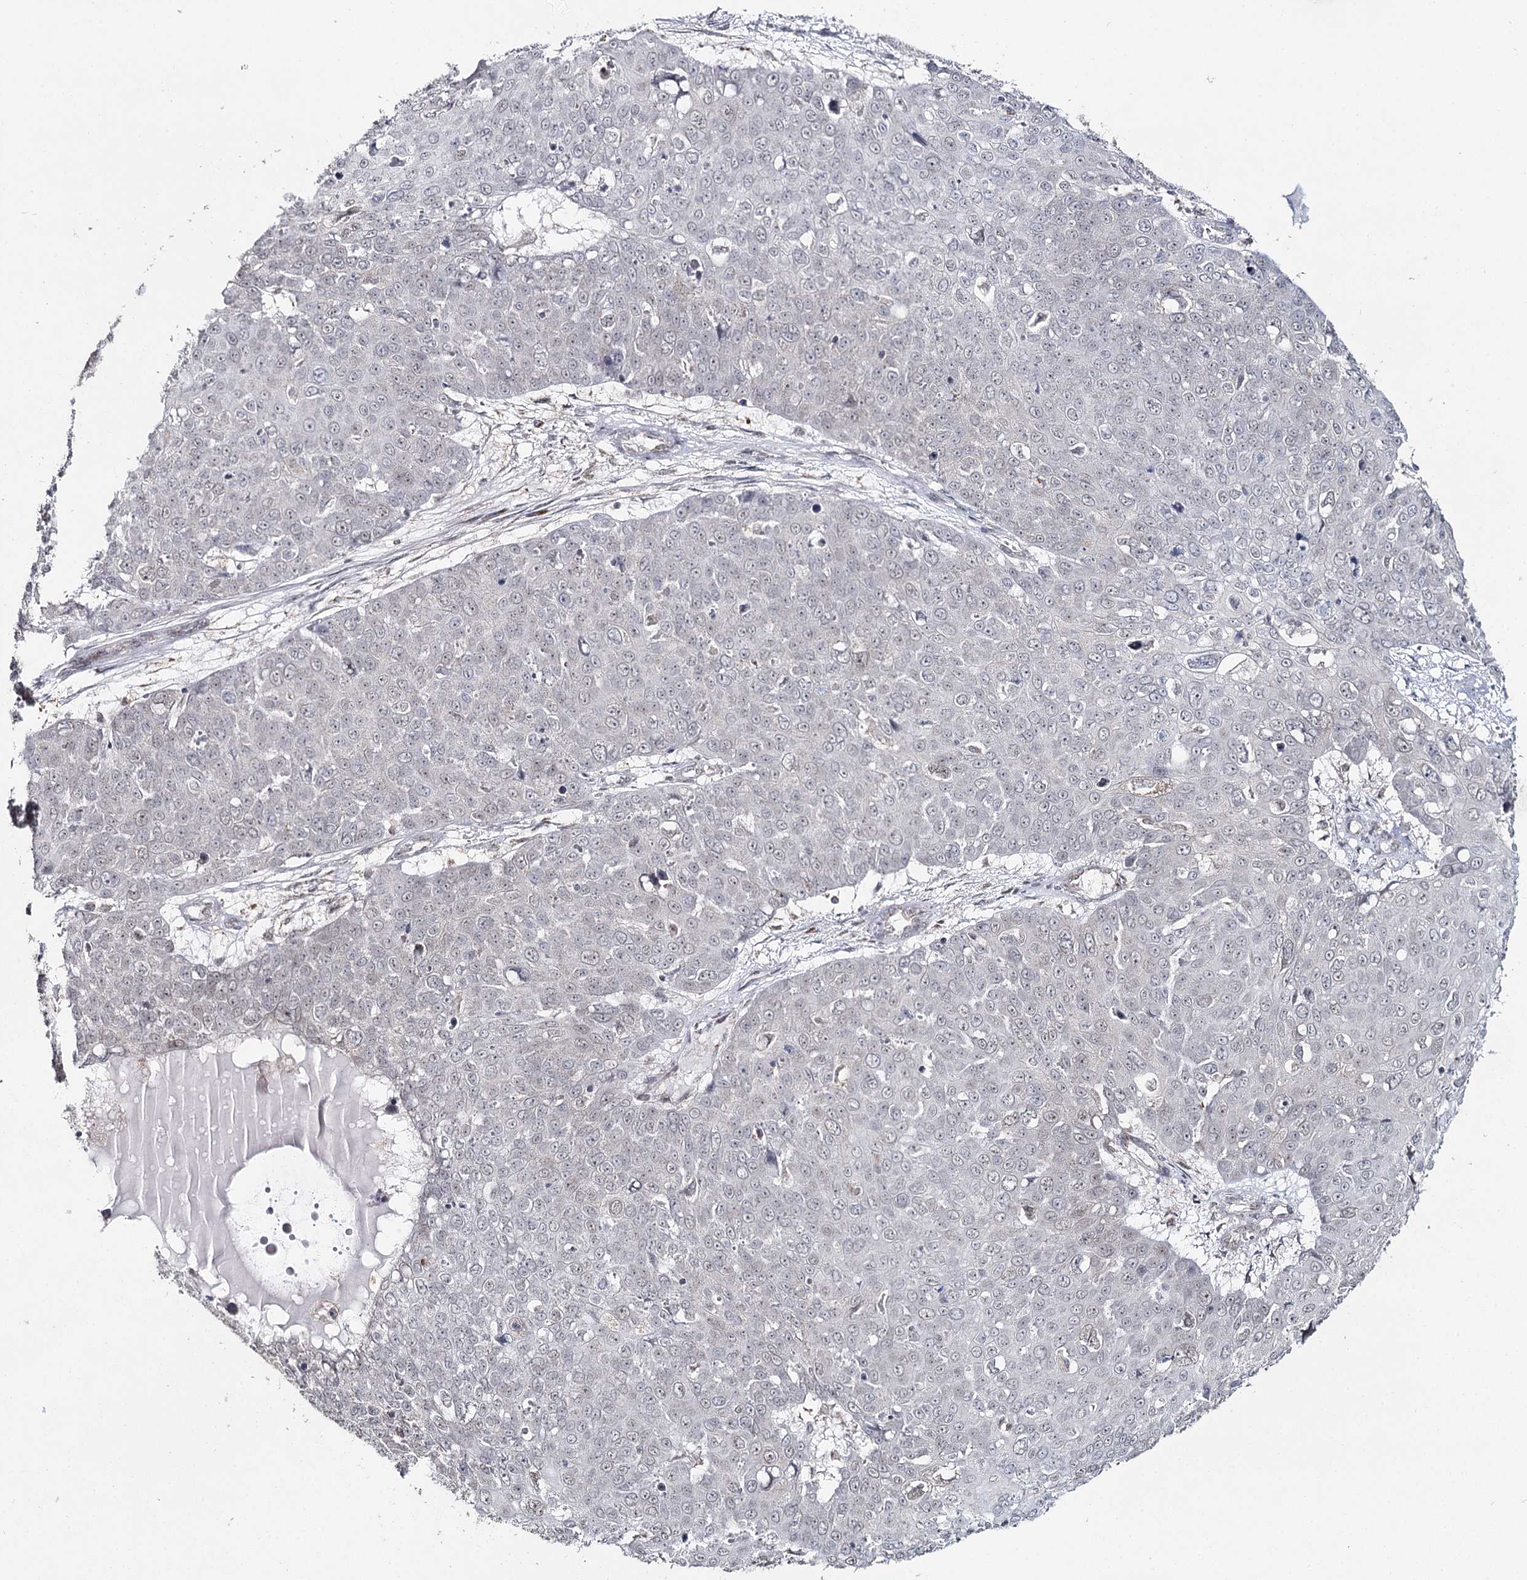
{"staining": {"intensity": "negative", "quantity": "none", "location": "none"}, "tissue": "skin cancer", "cell_type": "Tumor cells", "image_type": "cancer", "snomed": [{"axis": "morphology", "description": "Squamous cell carcinoma, NOS"}, {"axis": "topography", "description": "Skin"}], "caption": "Immunohistochemistry (IHC) micrograph of skin squamous cell carcinoma stained for a protein (brown), which exhibits no staining in tumor cells.", "gene": "PDHX", "patient": {"sex": "male", "age": 71}}